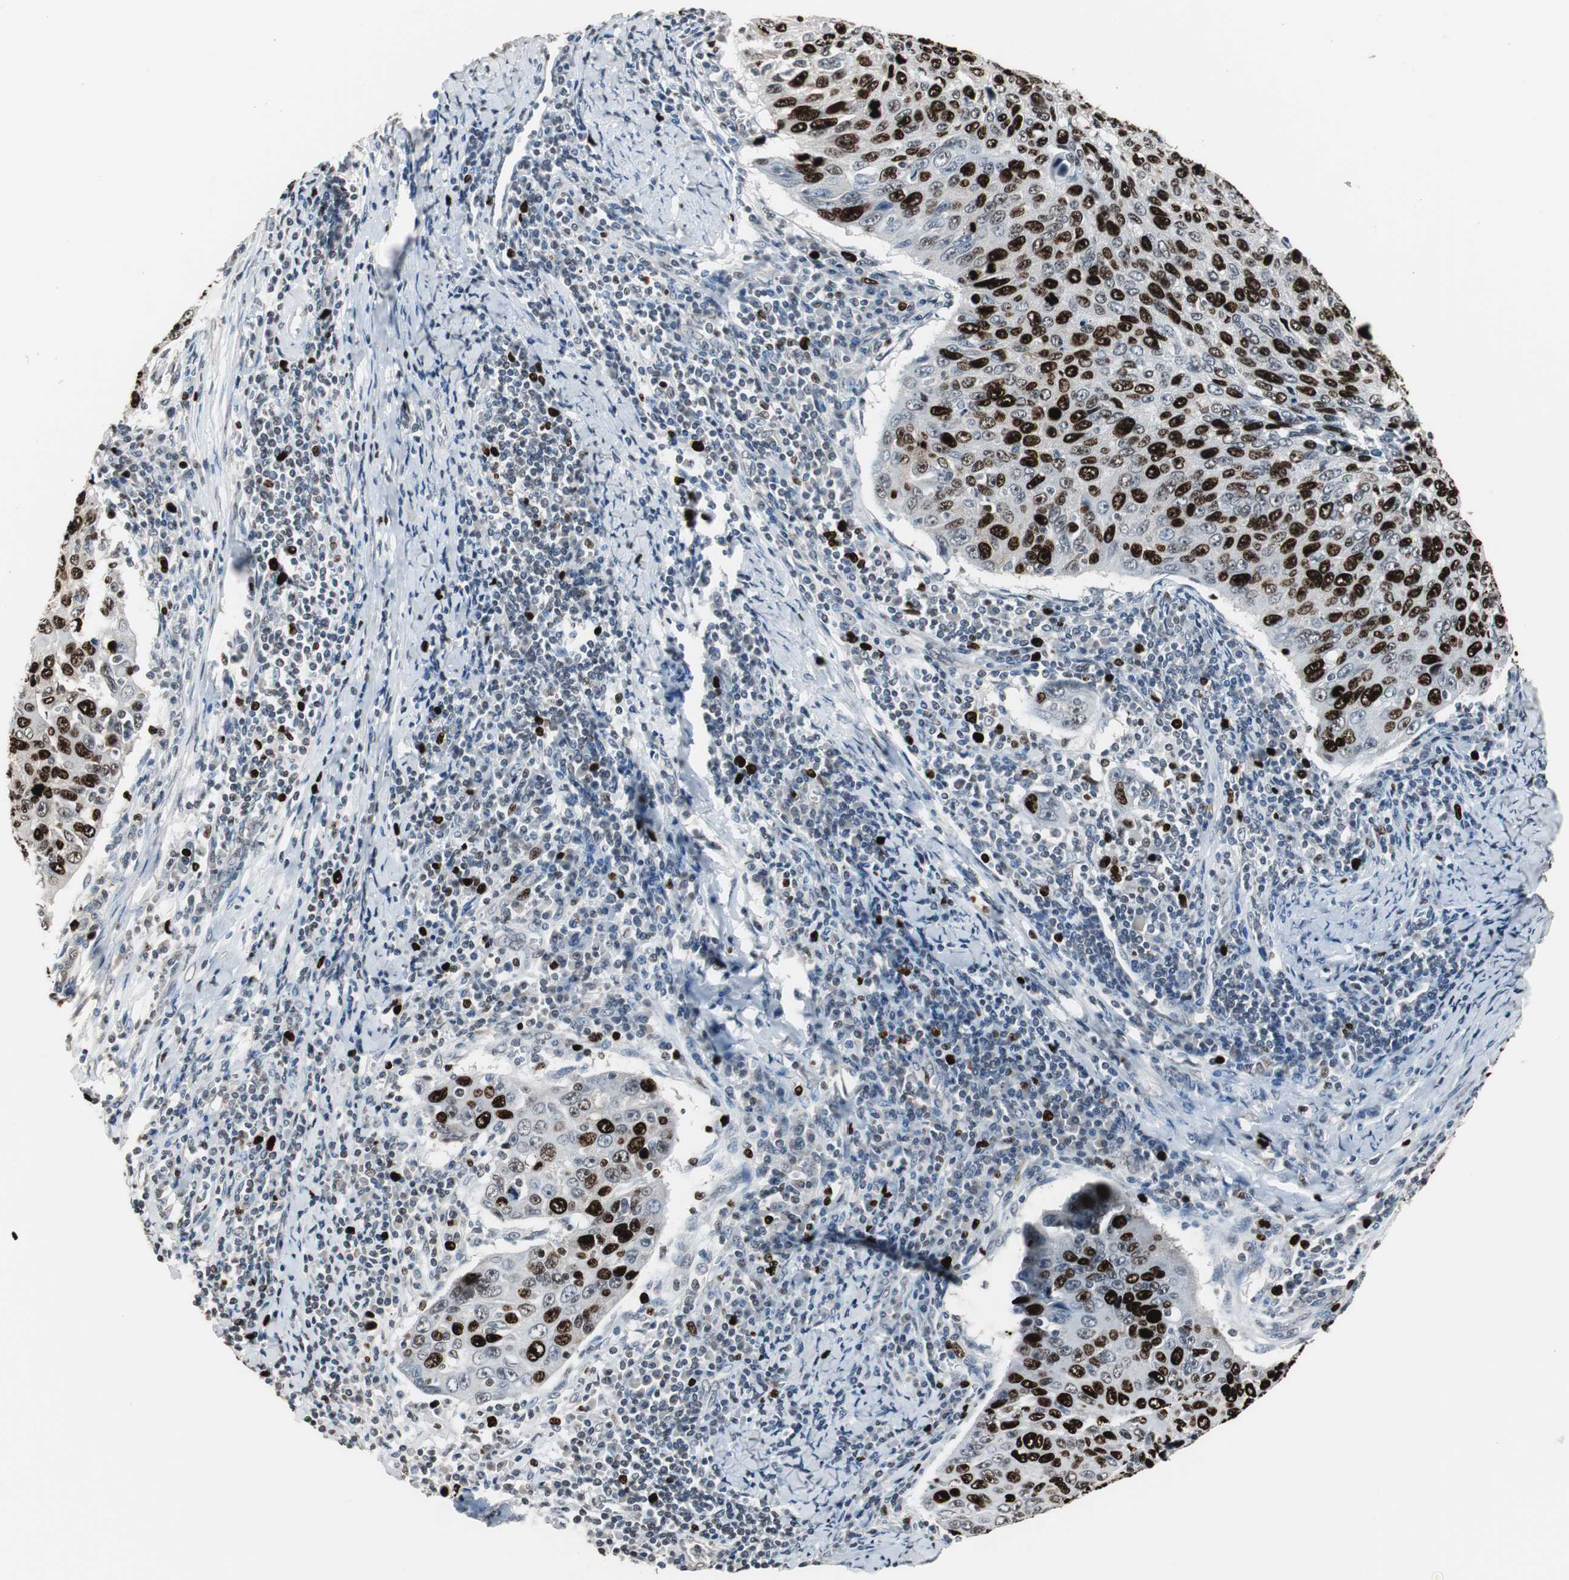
{"staining": {"intensity": "strong", "quantity": ">75%", "location": "nuclear"}, "tissue": "cervical cancer", "cell_type": "Tumor cells", "image_type": "cancer", "snomed": [{"axis": "morphology", "description": "Squamous cell carcinoma, NOS"}, {"axis": "topography", "description": "Cervix"}], "caption": "A brown stain shows strong nuclear positivity of a protein in human cervical squamous cell carcinoma tumor cells. The staining is performed using DAB brown chromogen to label protein expression. The nuclei are counter-stained blue using hematoxylin.", "gene": "TOP2A", "patient": {"sex": "female", "age": 53}}